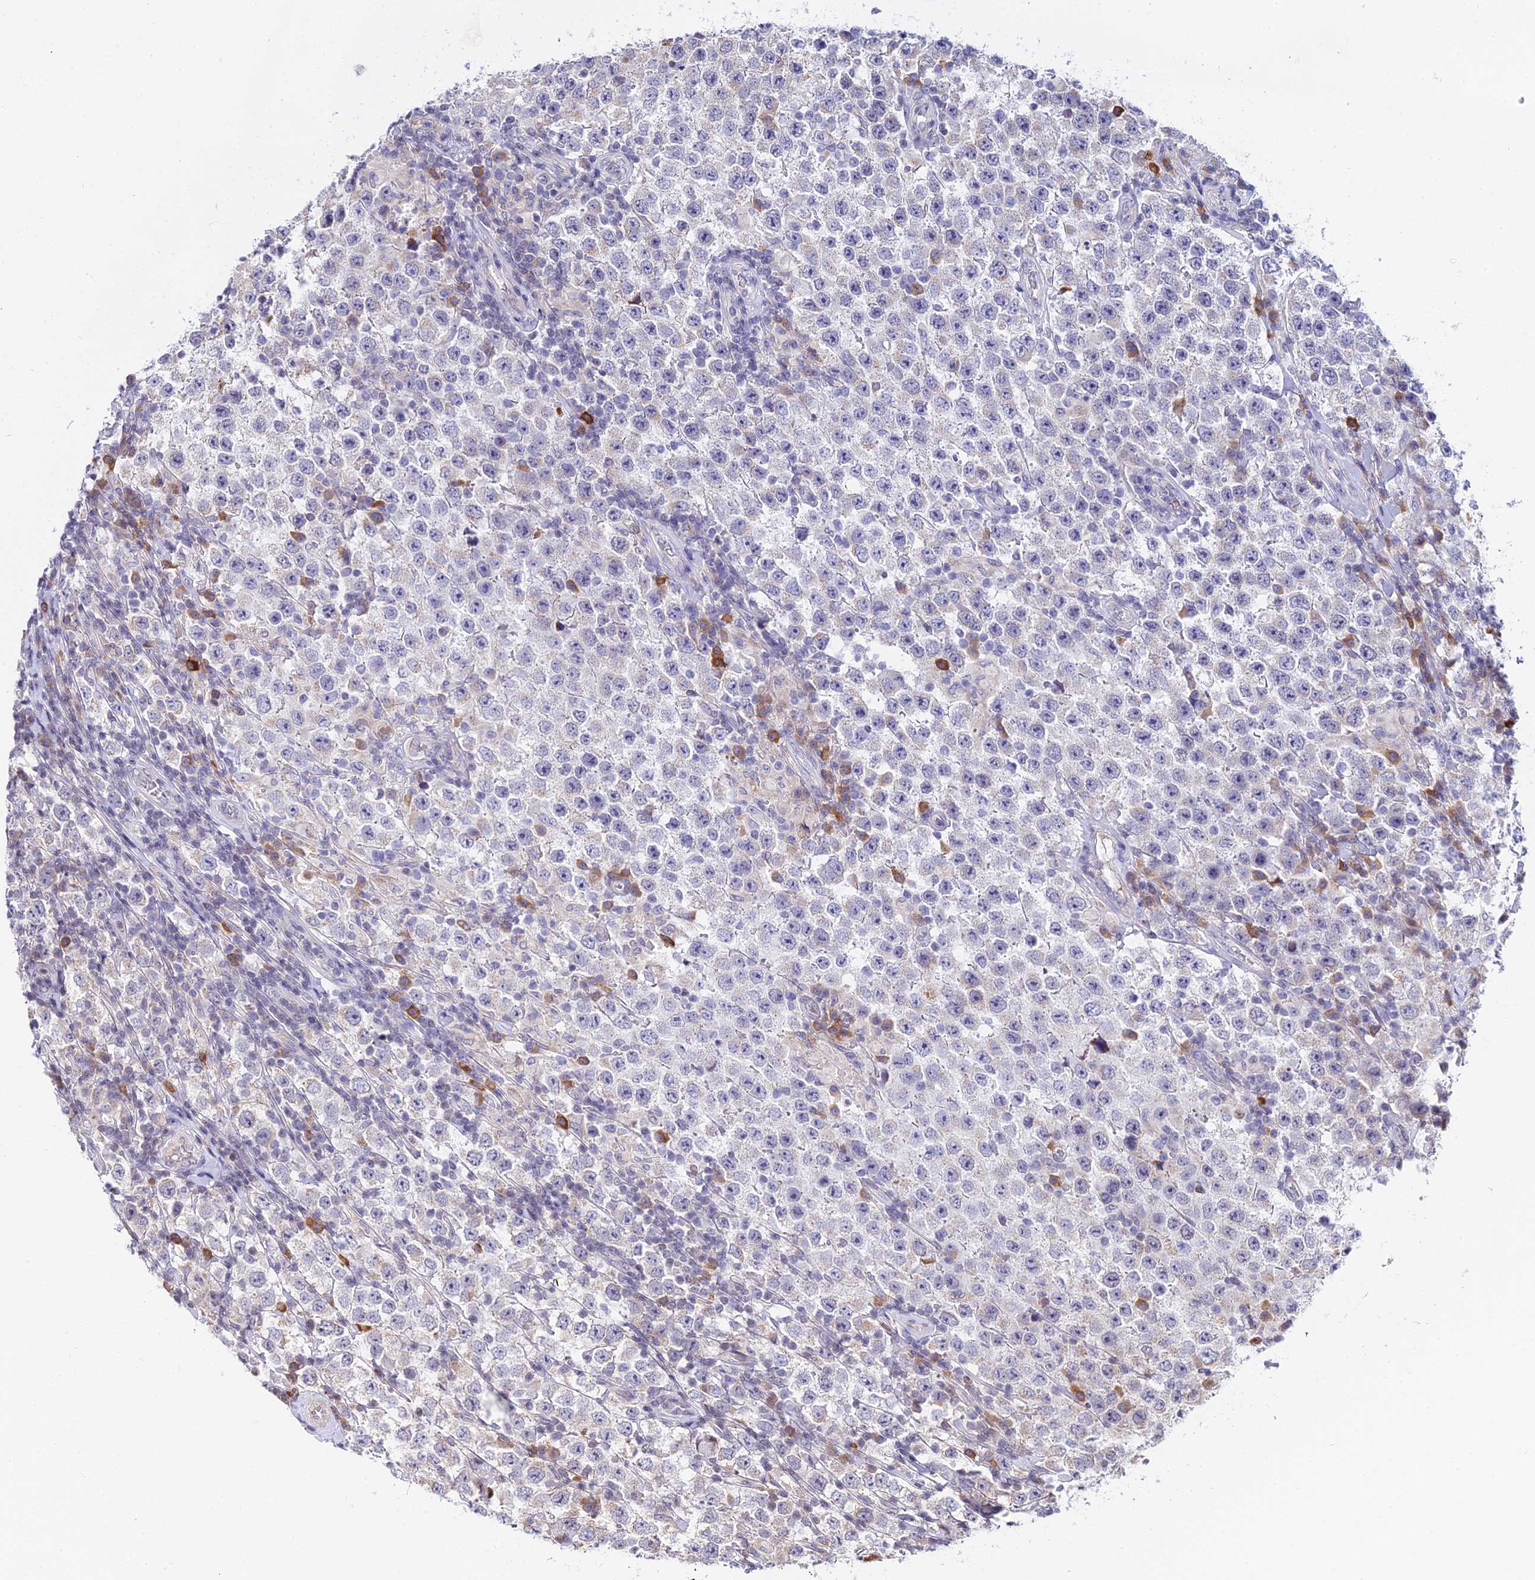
{"staining": {"intensity": "negative", "quantity": "none", "location": "none"}, "tissue": "testis cancer", "cell_type": "Tumor cells", "image_type": "cancer", "snomed": [{"axis": "morphology", "description": "Normal tissue, NOS"}, {"axis": "morphology", "description": "Urothelial carcinoma, High grade"}, {"axis": "morphology", "description": "Seminoma, NOS"}, {"axis": "morphology", "description": "Carcinoma, Embryonal, NOS"}, {"axis": "topography", "description": "Urinary bladder"}, {"axis": "topography", "description": "Testis"}], "caption": "Immunohistochemistry histopathology image of neoplastic tissue: human testis embryonal carcinoma stained with DAB demonstrates no significant protein expression in tumor cells. Brightfield microscopy of immunohistochemistry stained with DAB (brown) and hematoxylin (blue), captured at high magnification.", "gene": "CDNF", "patient": {"sex": "male", "age": 41}}